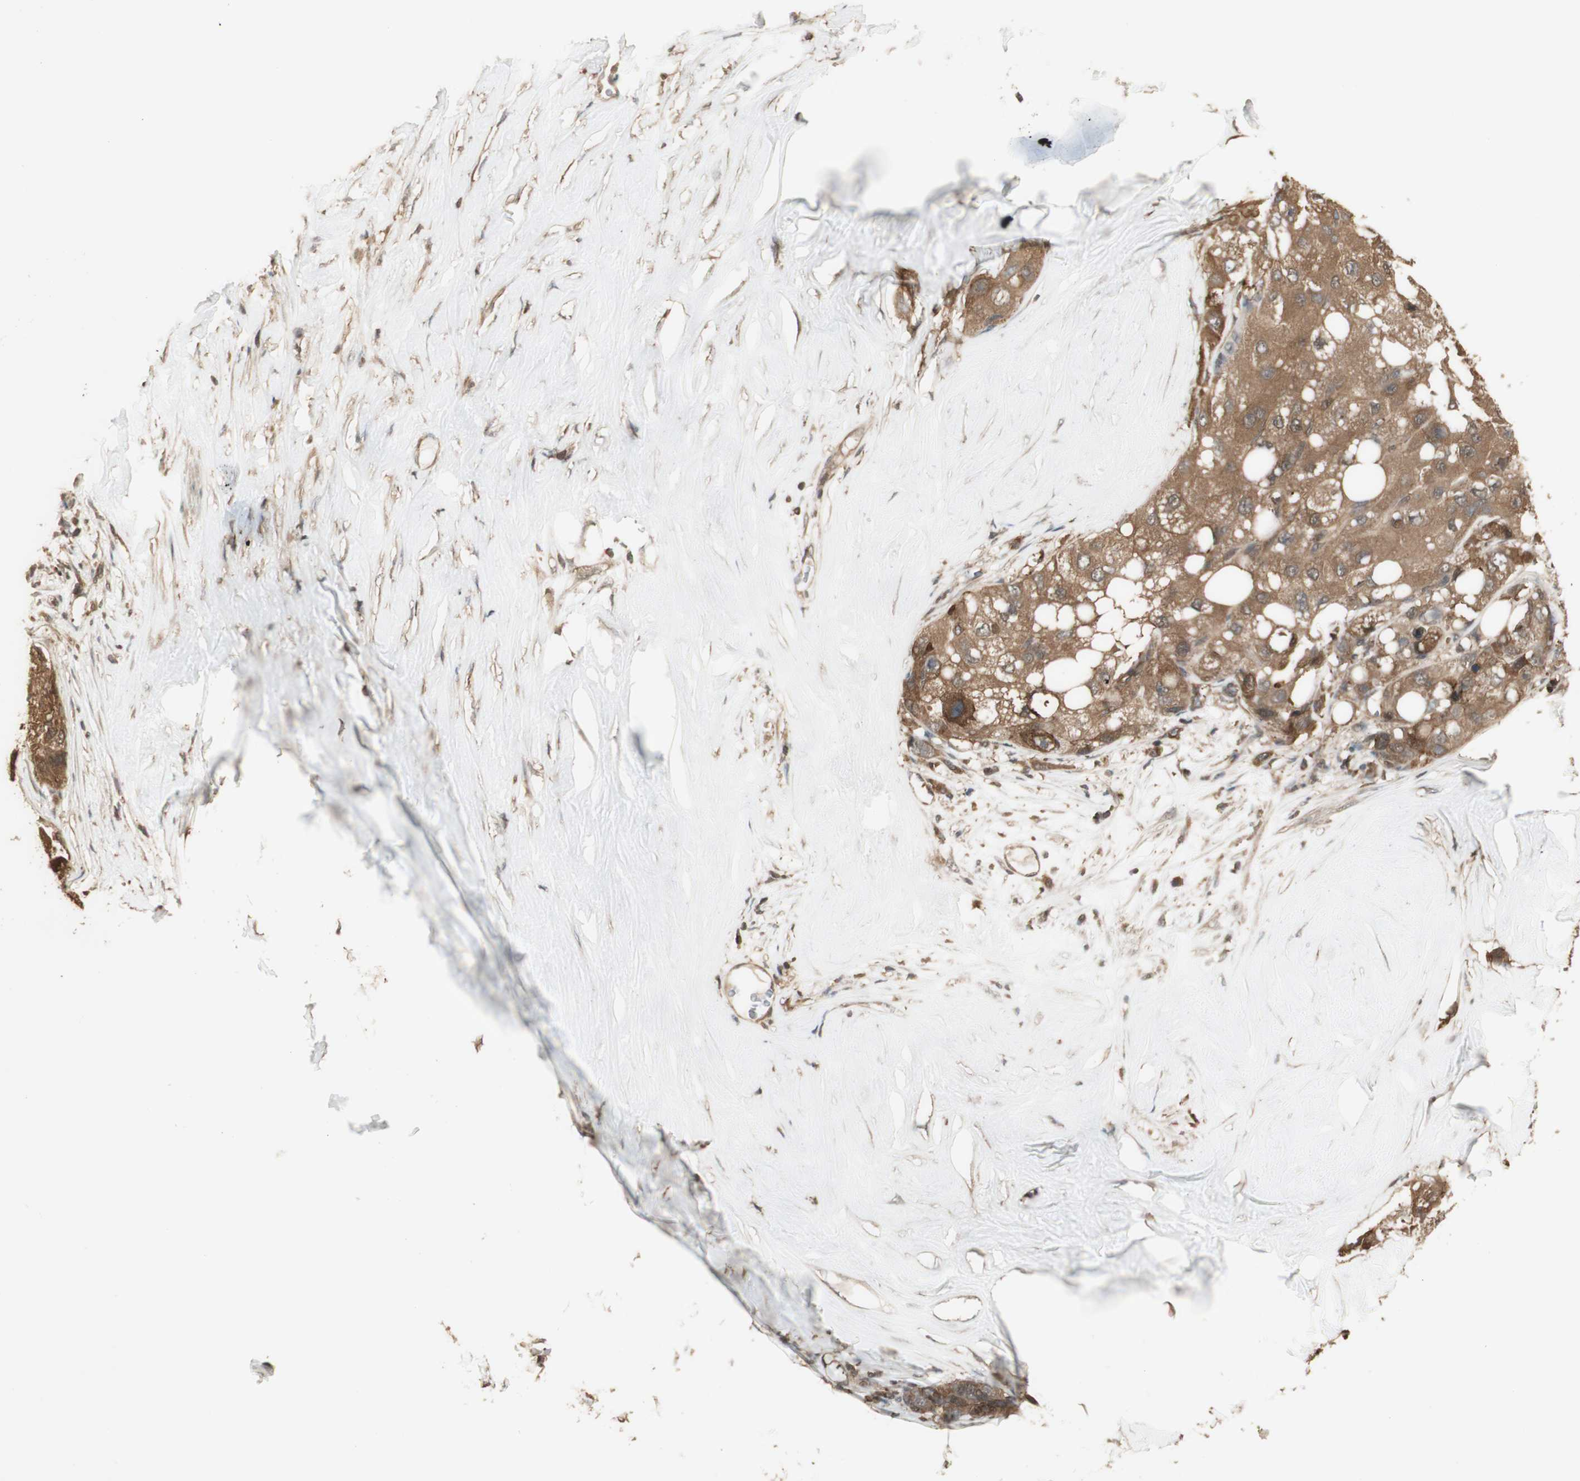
{"staining": {"intensity": "moderate", "quantity": ">75%", "location": "cytoplasmic/membranous"}, "tissue": "liver cancer", "cell_type": "Tumor cells", "image_type": "cancer", "snomed": [{"axis": "morphology", "description": "Carcinoma, Hepatocellular, NOS"}, {"axis": "topography", "description": "Liver"}], "caption": "The micrograph shows immunohistochemical staining of liver cancer. There is moderate cytoplasmic/membranous positivity is appreciated in about >75% of tumor cells.", "gene": "YWHAB", "patient": {"sex": "male", "age": 80}}